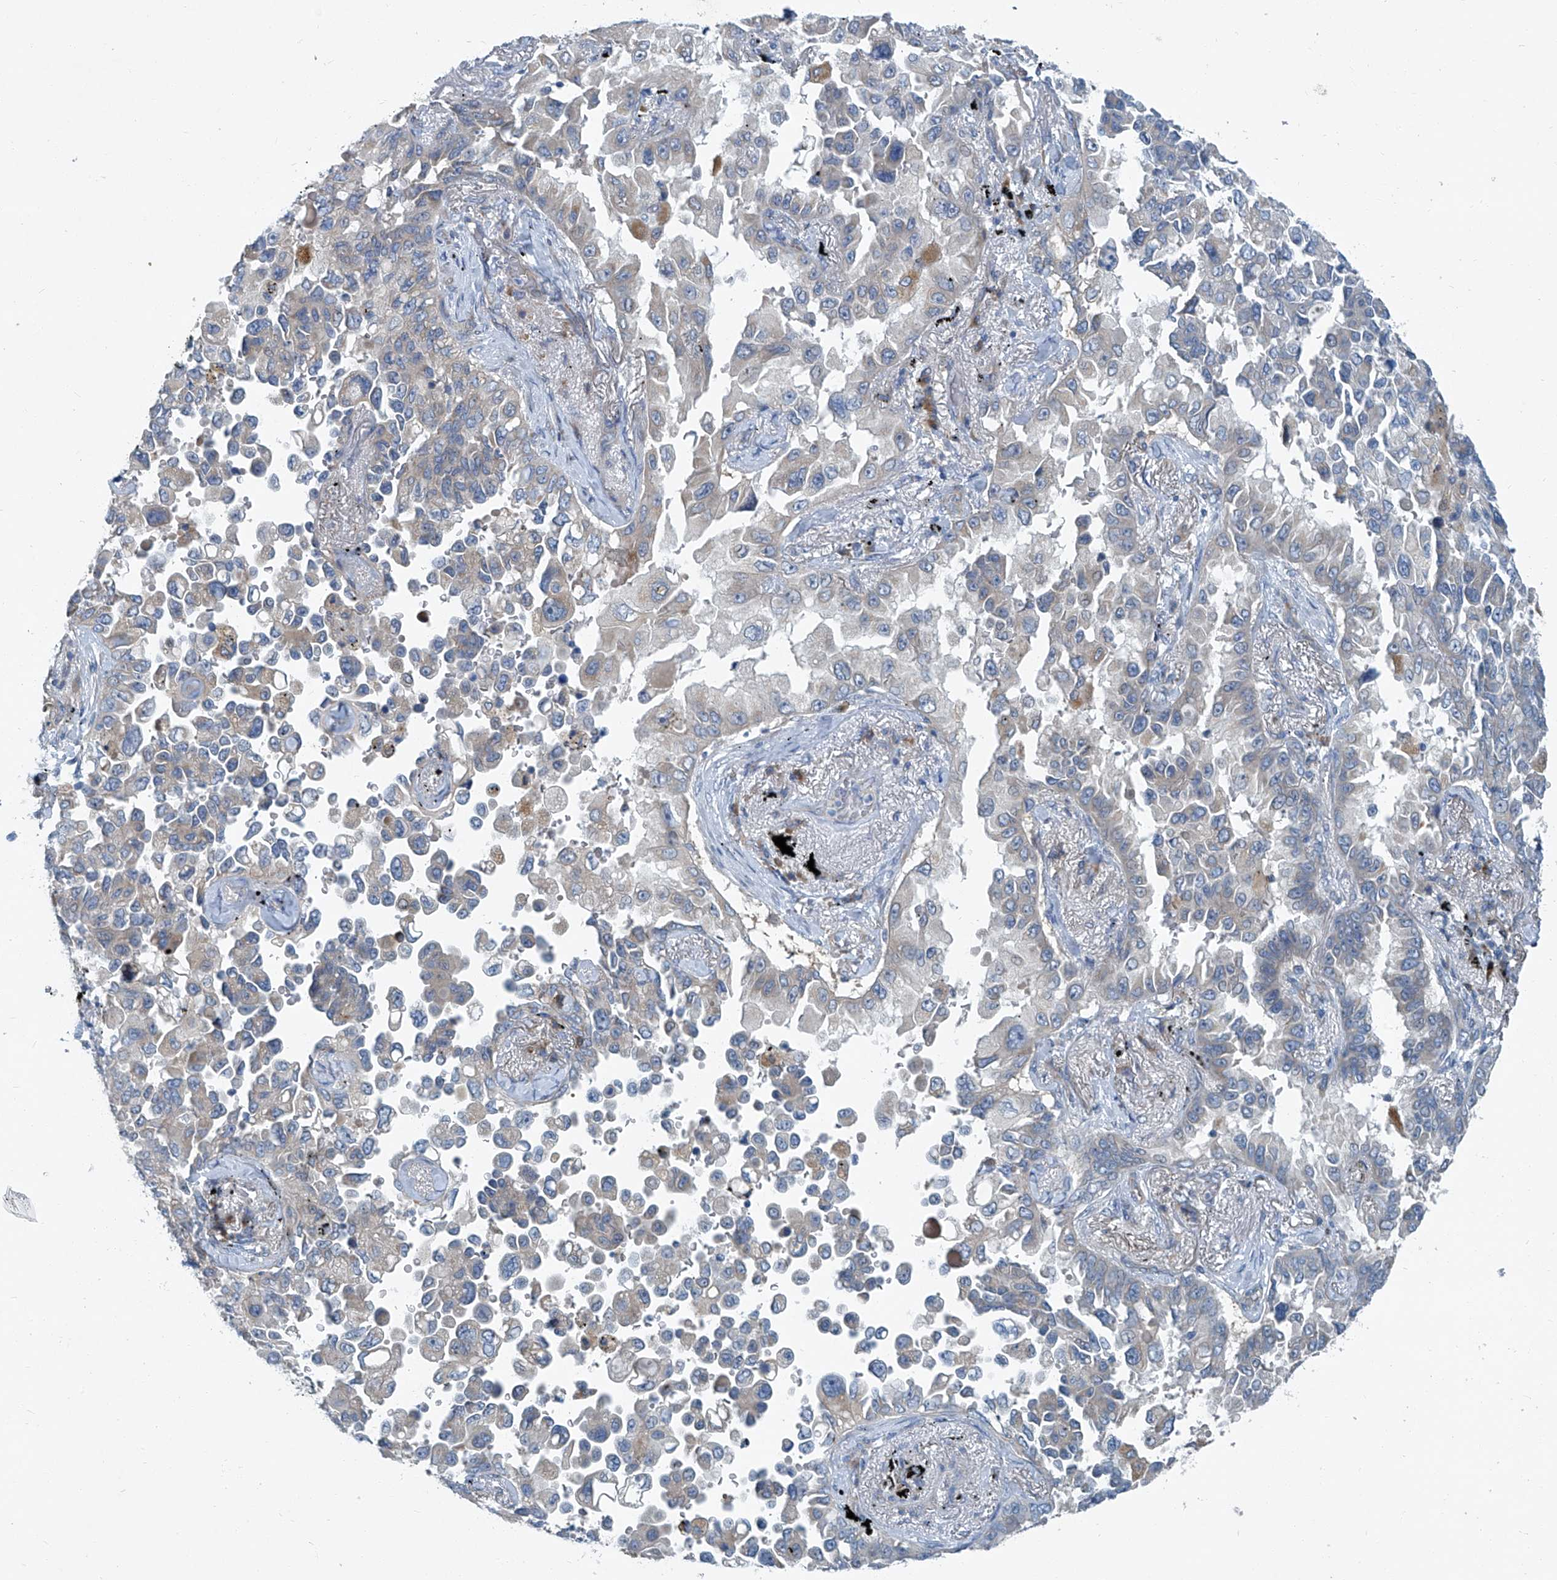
{"staining": {"intensity": "weak", "quantity": "<25%", "location": "cytoplasmic/membranous"}, "tissue": "lung cancer", "cell_type": "Tumor cells", "image_type": "cancer", "snomed": [{"axis": "morphology", "description": "Adenocarcinoma, NOS"}, {"axis": "topography", "description": "Lung"}], "caption": "This is an IHC micrograph of human lung adenocarcinoma. There is no expression in tumor cells.", "gene": "SLC26A11", "patient": {"sex": "female", "age": 67}}